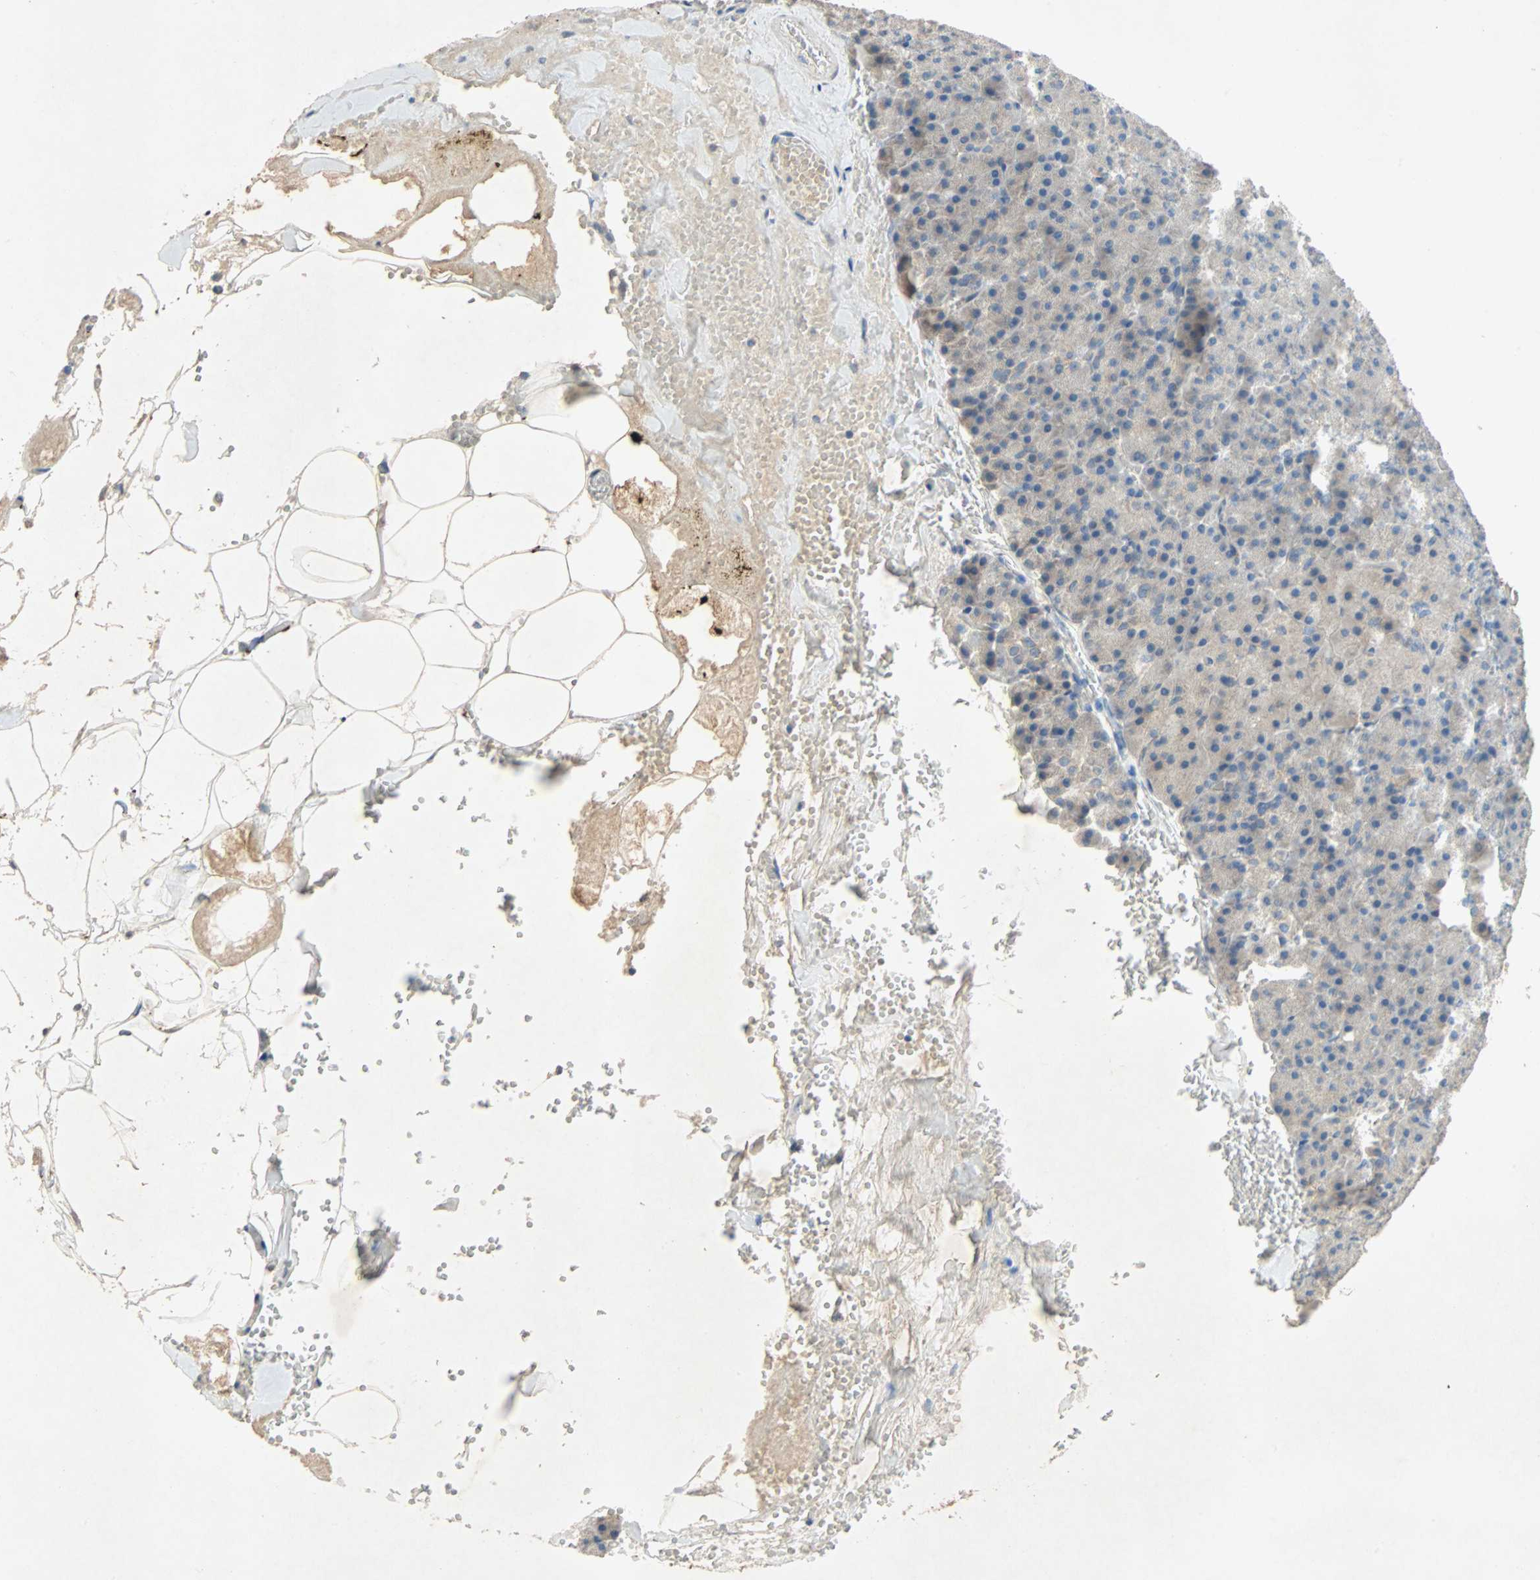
{"staining": {"intensity": "negative", "quantity": "none", "location": "none"}, "tissue": "pancreas", "cell_type": "Exocrine glandular cells", "image_type": "normal", "snomed": [{"axis": "morphology", "description": "Normal tissue, NOS"}, {"axis": "topography", "description": "Pancreas"}], "caption": "Immunohistochemical staining of benign human pancreas exhibits no significant expression in exocrine glandular cells. (Brightfield microscopy of DAB (3,3'-diaminobenzidine) immunohistochemistry at high magnification).", "gene": "XYLT1", "patient": {"sex": "female", "age": 35}}